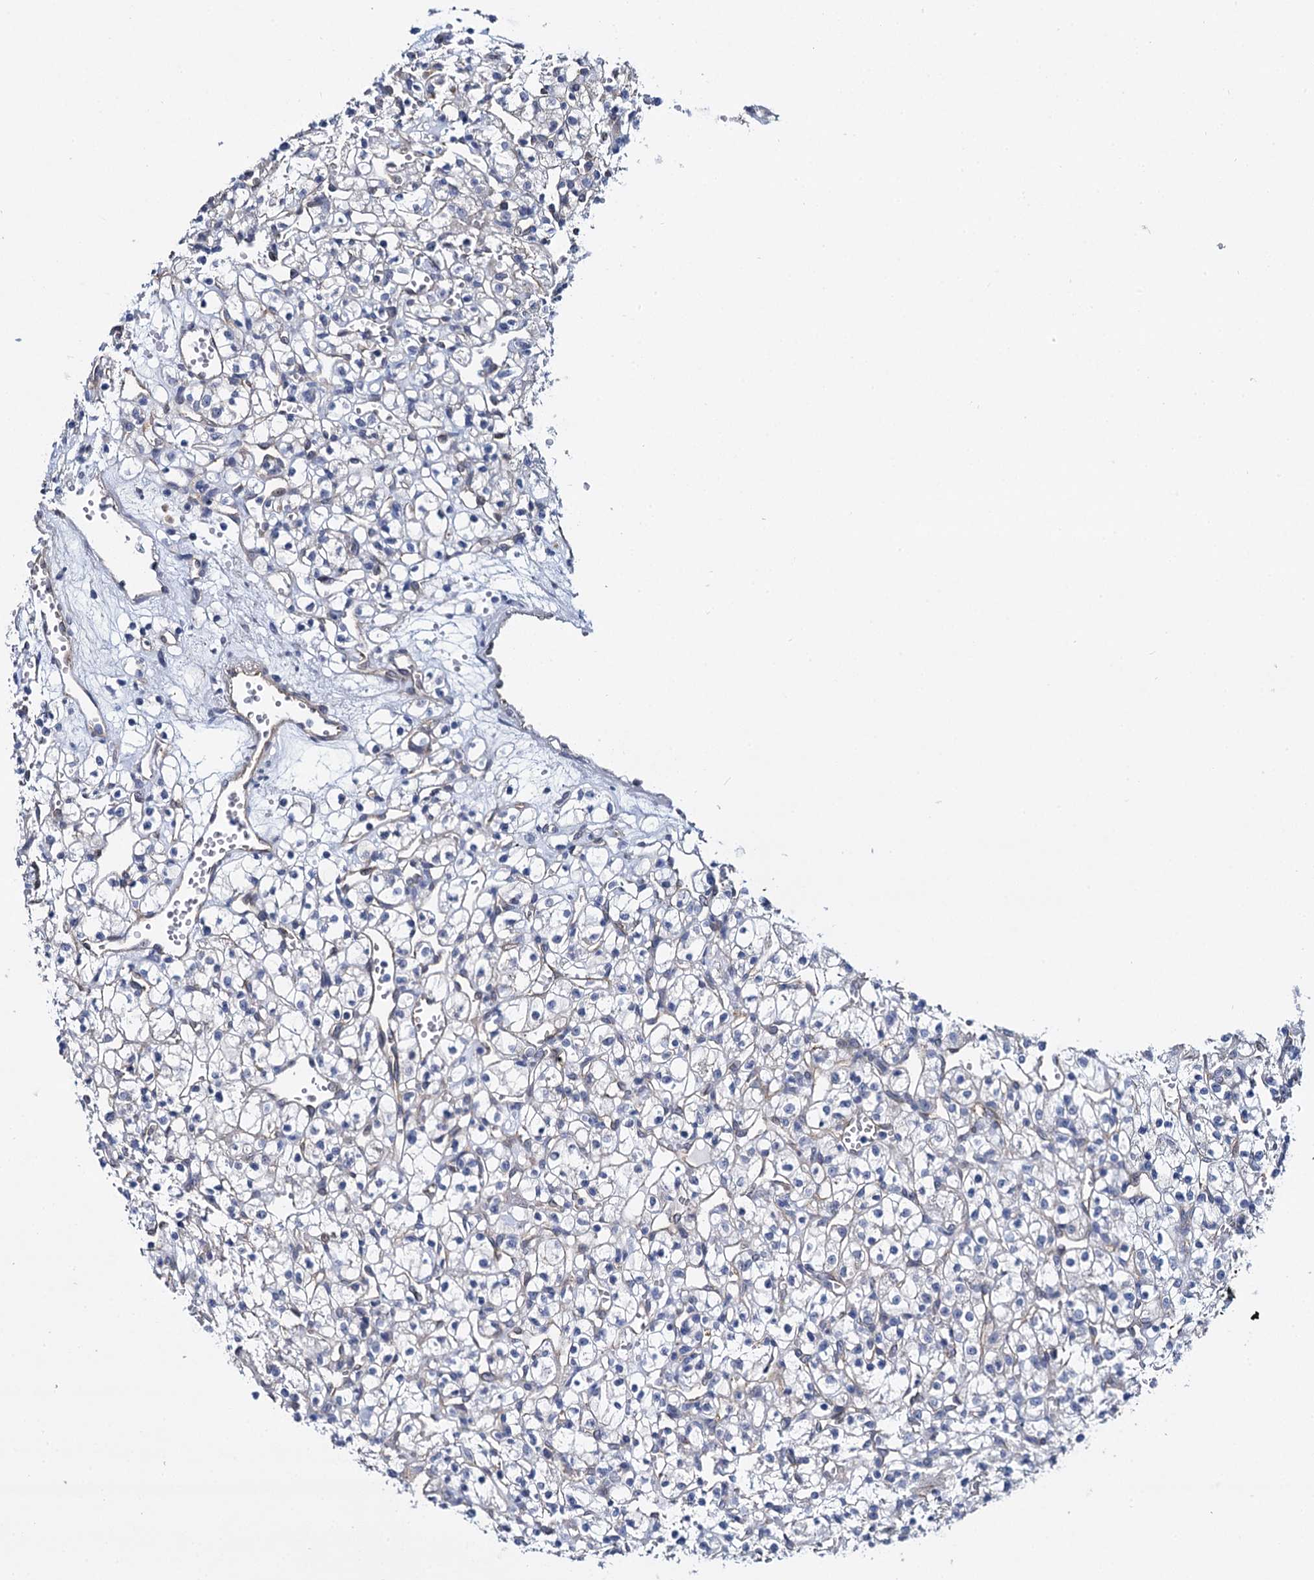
{"staining": {"intensity": "negative", "quantity": "none", "location": "none"}, "tissue": "renal cancer", "cell_type": "Tumor cells", "image_type": "cancer", "snomed": [{"axis": "morphology", "description": "Adenocarcinoma, NOS"}, {"axis": "topography", "description": "Kidney"}], "caption": "Photomicrograph shows no protein staining in tumor cells of adenocarcinoma (renal) tissue. (DAB immunohistochemistry (IHC) with hematoxylin counter stain).", "gene": "STXBP1", "patient": {"sex": "female", "age": 59}}